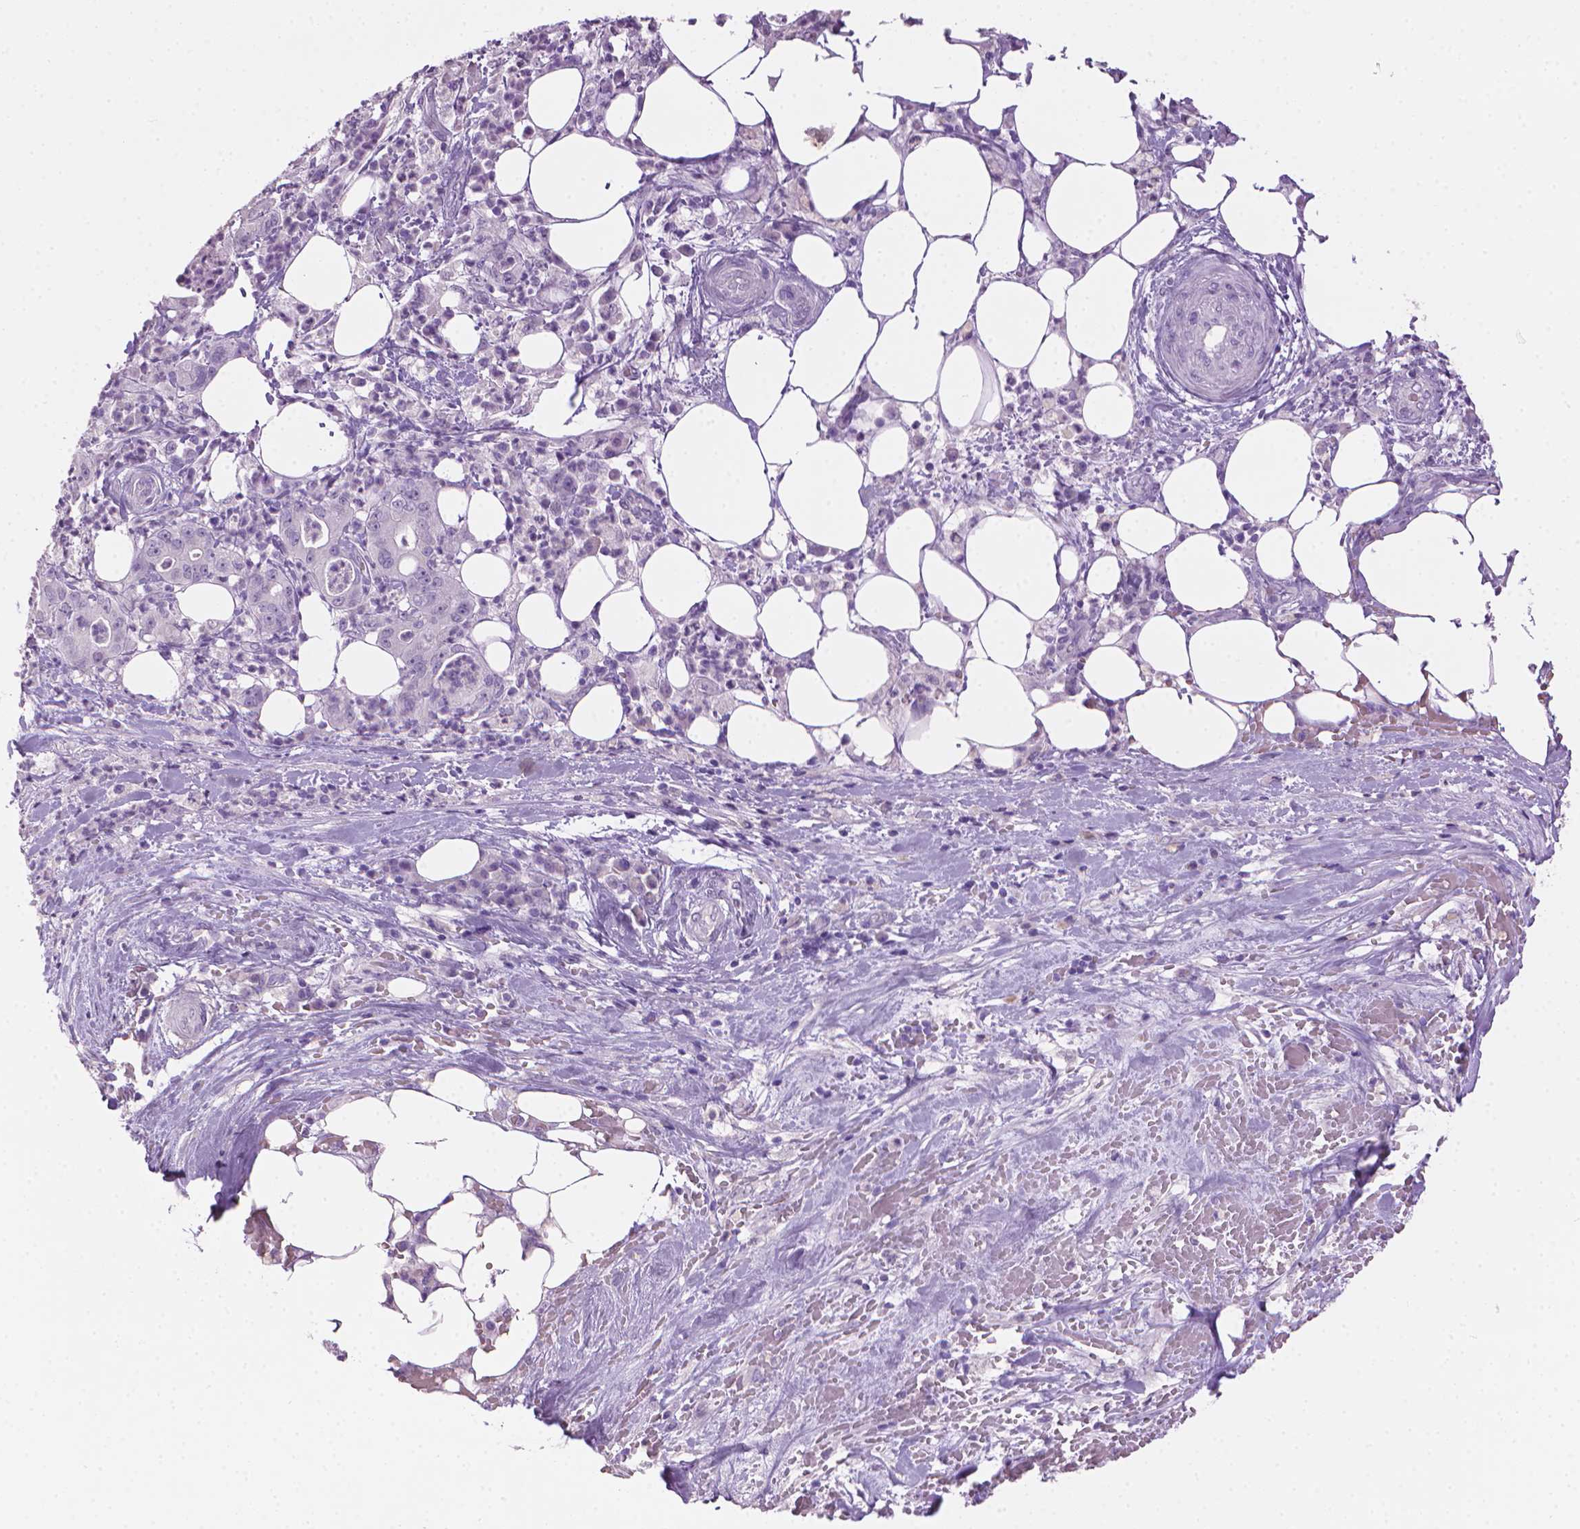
{"staining": {"intensity": "negative", "quantity": "none", "location": "none"}, "tissue": "pancreatic cancer", "cell_type": "Tumor cells", "image_type": "cancer", "snomed": [{"axis": "morphology", "description": "Adenocarcinoma, NOS"}, {"axis": "topography", "description": "Pancreas"}], "caption": "DAB immunohistochemical staining of human pancreatic cancer reveals no significant expression in tumor cells.", "gene": "MLANA", "patient": {"sex": "male", "age": 71}}